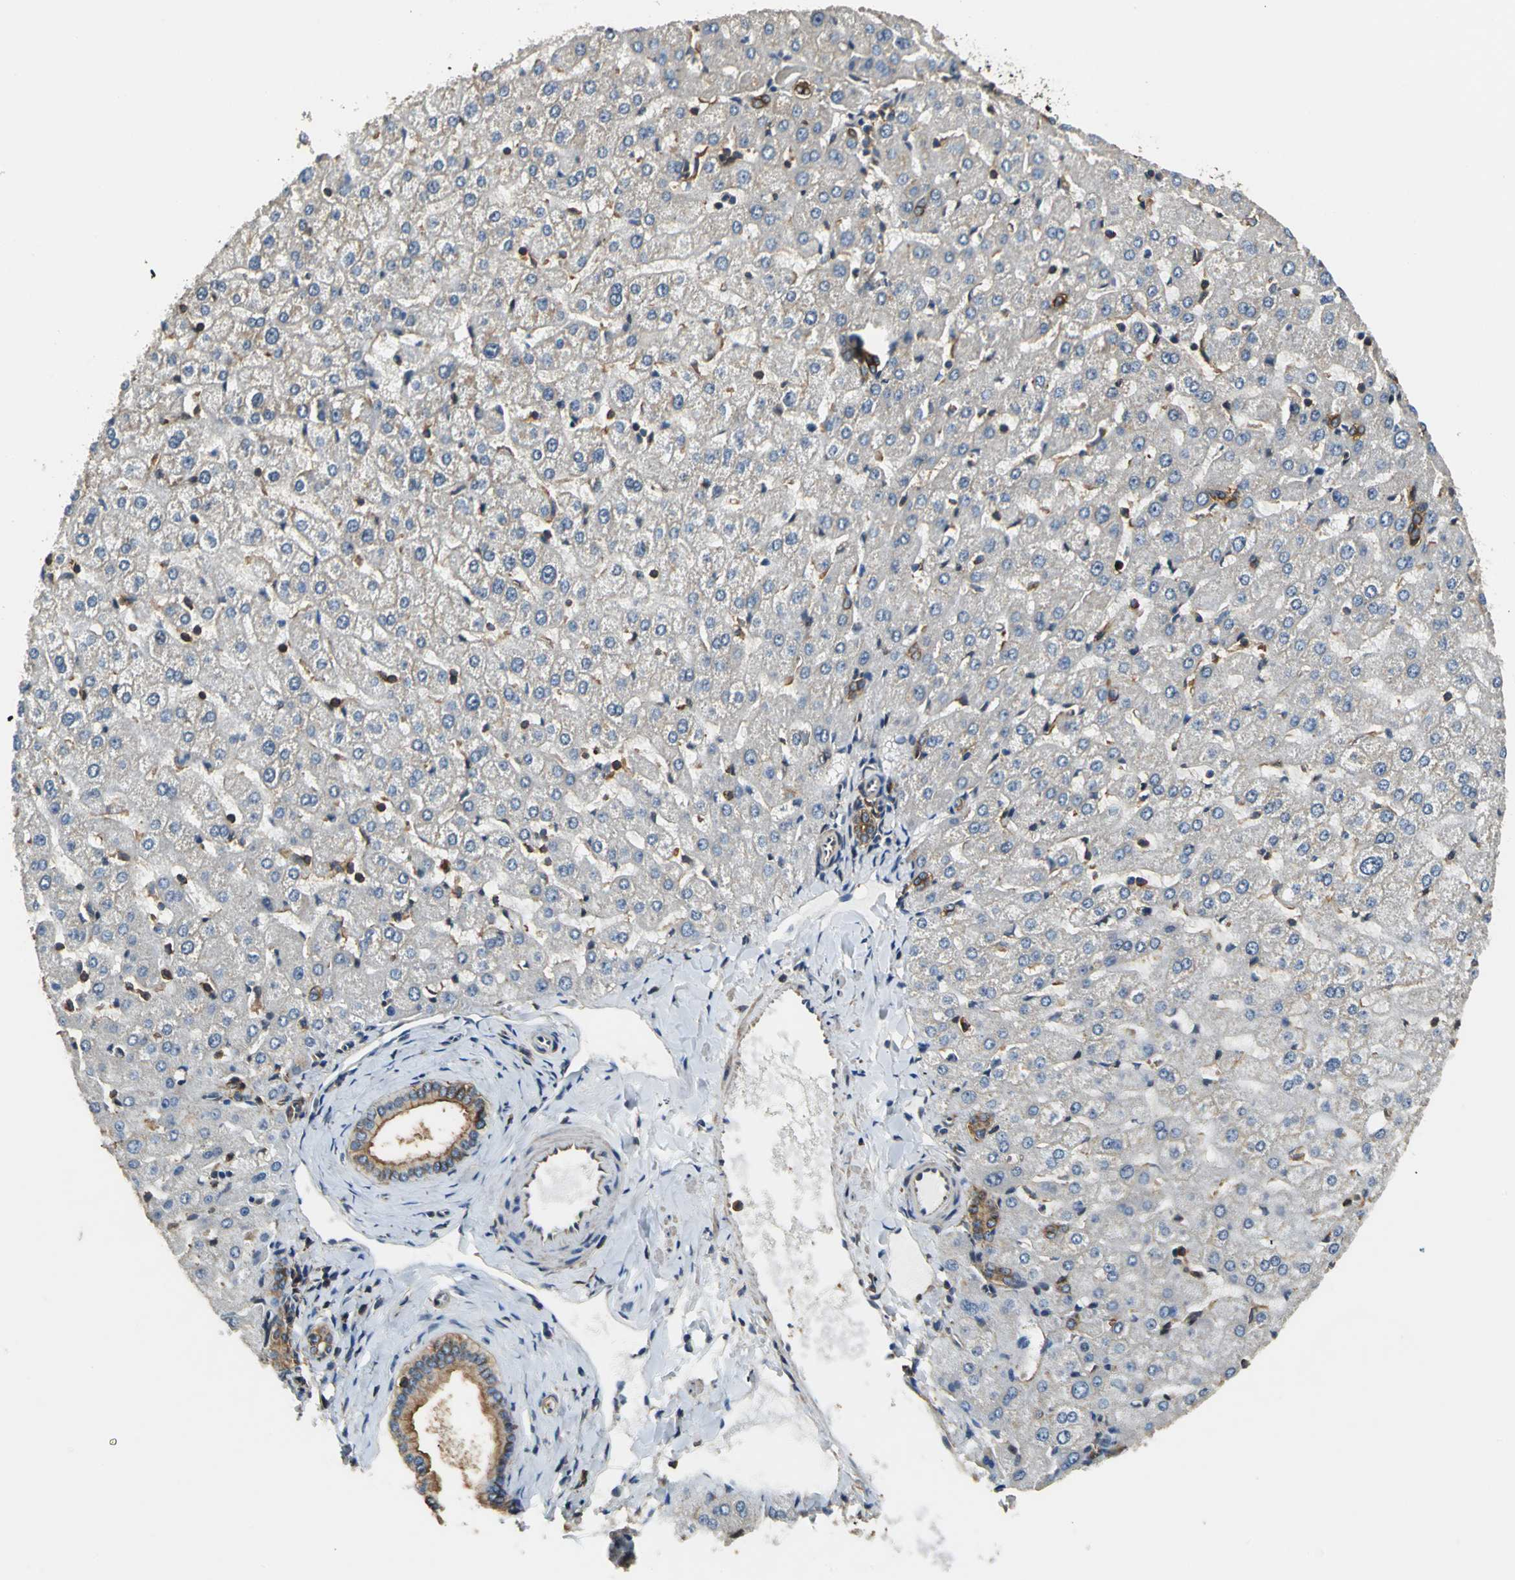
{"staining": {"intensity": "strong", "quantity": ">75%", "location": "cytoplasmic/membranous"}, "tissue": "liver", "cell_type": "Cholangiocytes", "image_type": "normal", "snomed": [{"axis": "morphology", "description": "Normal tissue, NOS"}, {"axis": "morphology", "description": "Fibrosis, NOS"}, {"axis": "topography", "description": "Liver"}], "caption": "Immunohistochemistry of benign liver demonstrates high levels of strong cytoplasmic/membranous positivity in about >75% of cholangiocytes.", "gene": "PARVA", "patient": {"sex": "female", "age": 29}}